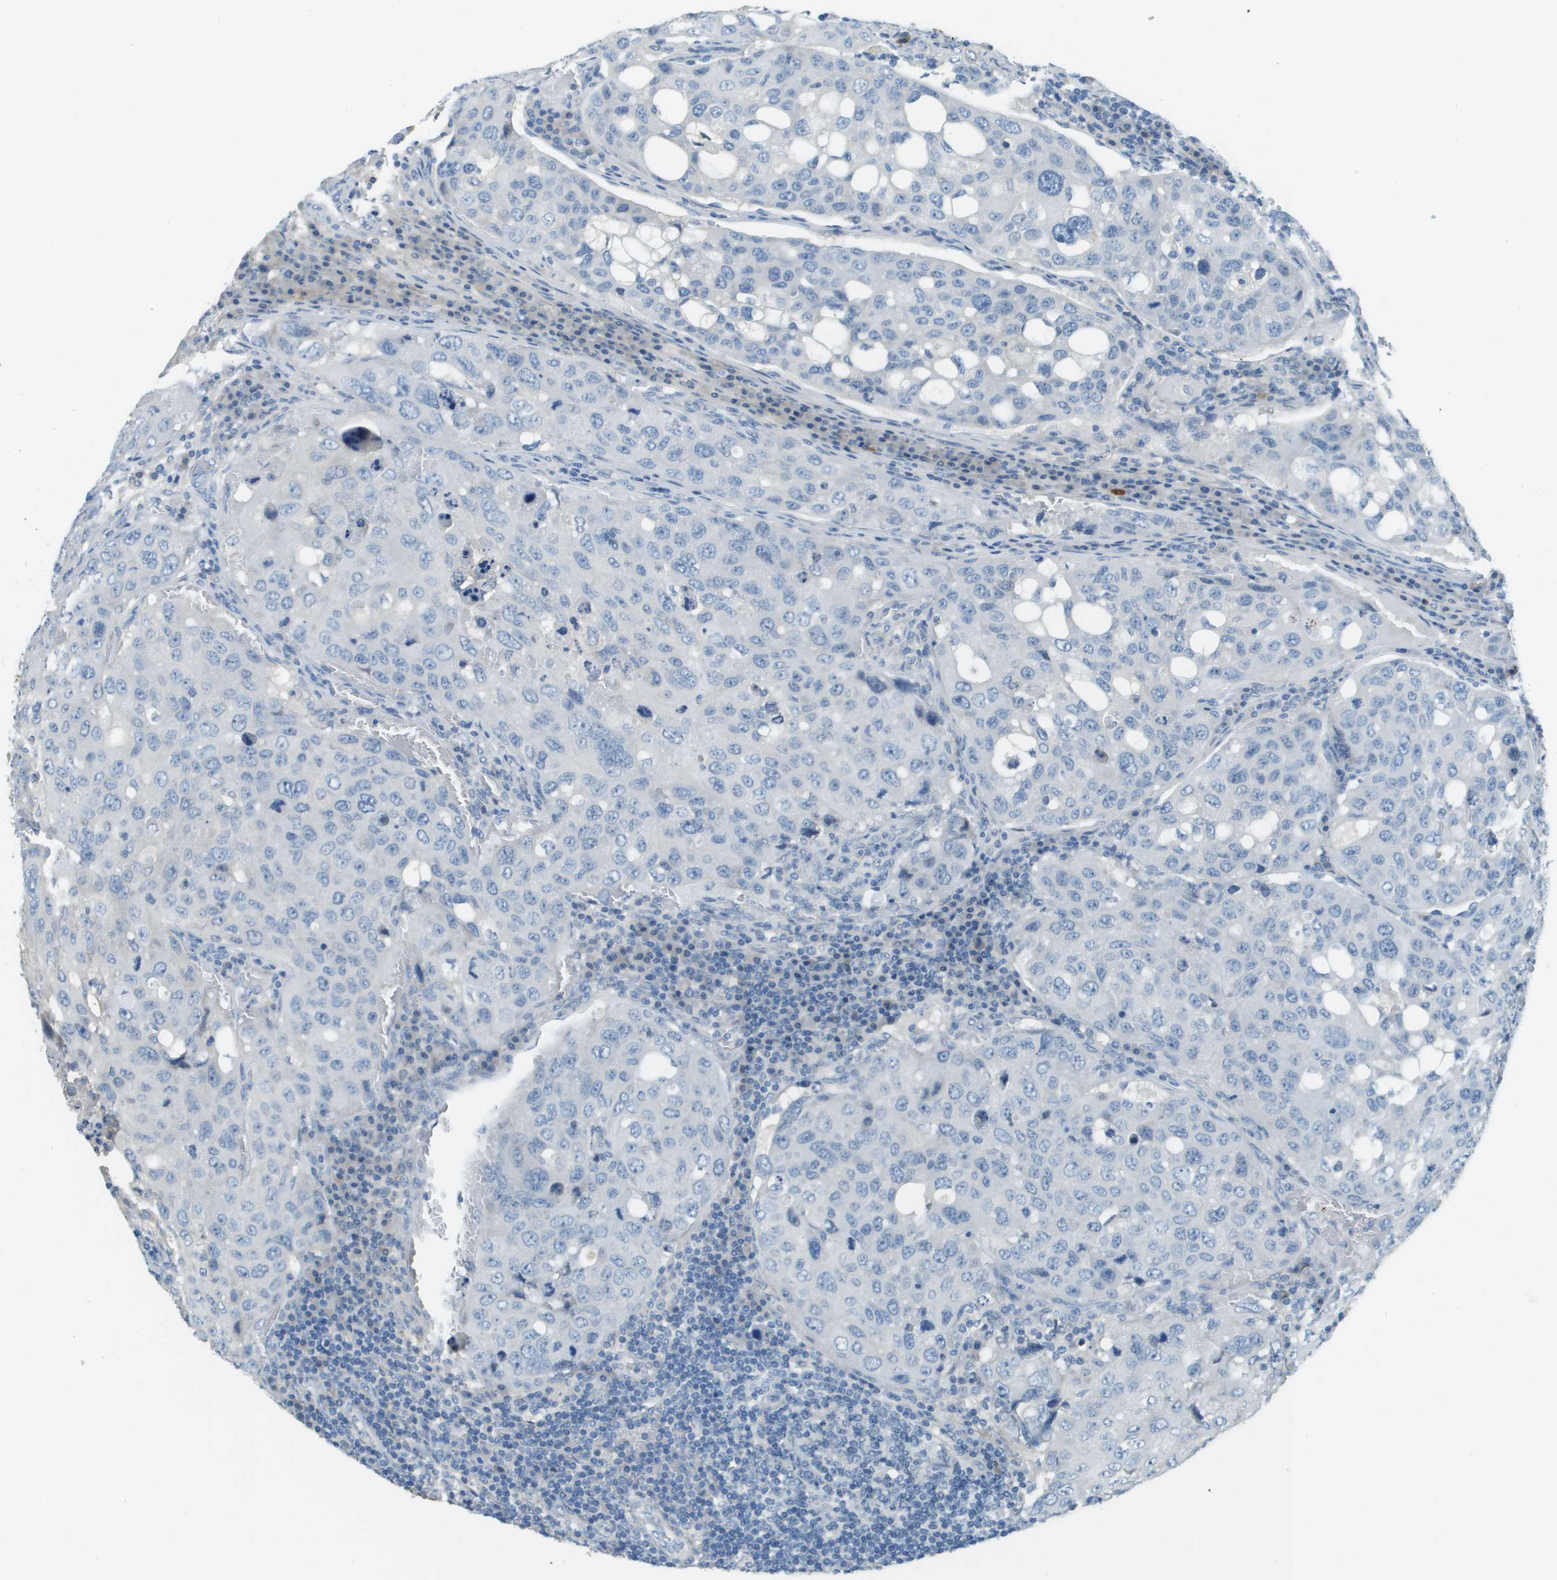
{"staining": {"intensity": "negative", "quantity": "none", "location": "none"}, "tissue": "urothelial cancer", "cell_type": "Tumor cells", "image_type": "cancer", "snomed": [{"axis": "morphology", "description": "Urothelial carcinoma, High grade"}, {"axis": "topography", "description": "Lymph node"}, {"axis": "topography", "description": "Urinary bladder"}], "caption": "Immunohistochemical staining of high-grade urothelial carcinoma exhibits no significant expression in tumor cells.", "gene": "DCN", "patient": {"sex": "male", "age": 51}}